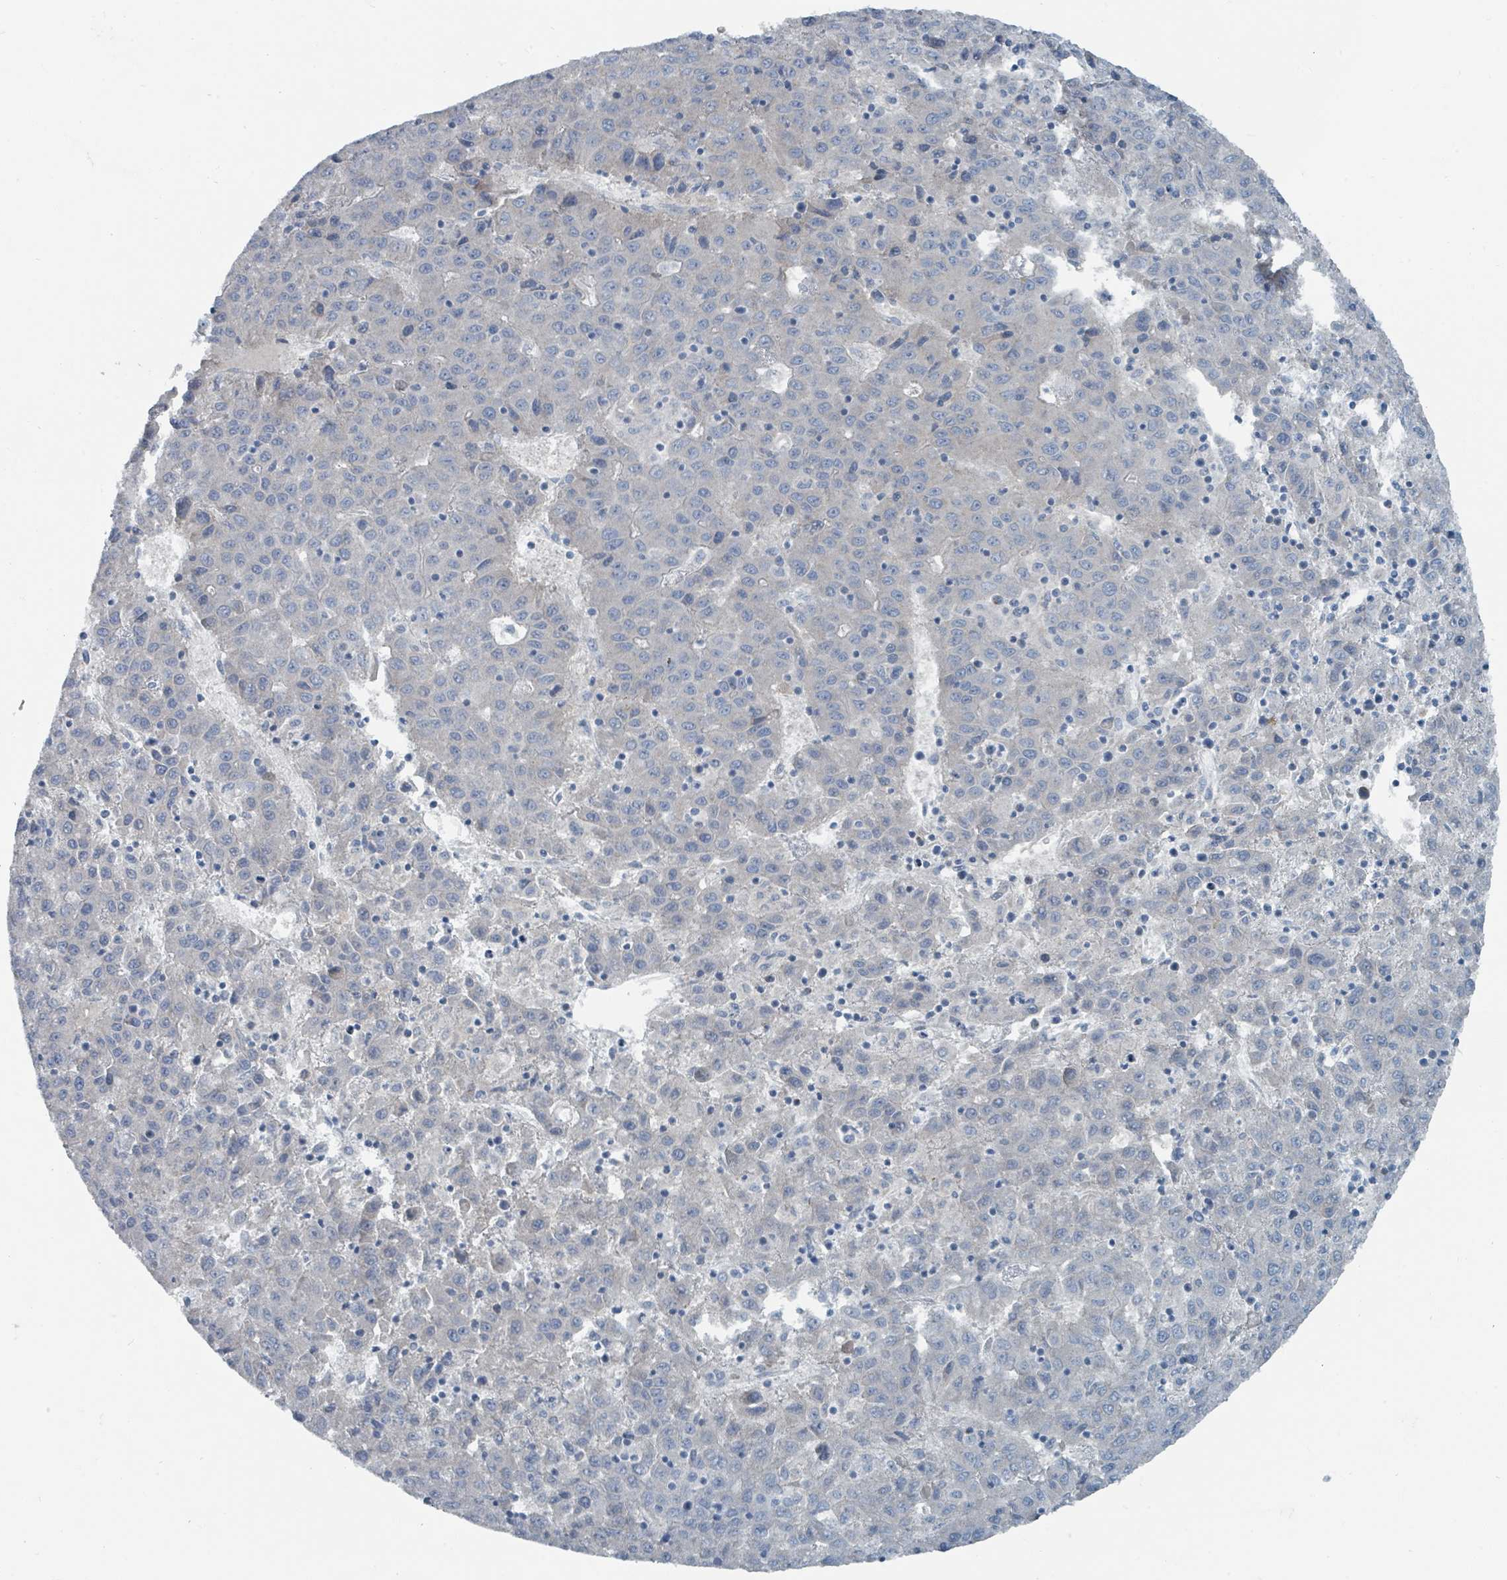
{"staining": {"intensity": "negative", "quantity": "none", "location": "none"}, "tissue": "liver cancer", "cell_type": "Tumor cells", "image_type": "cancer", "snomed": [{"axis": "morphology", "description": "Carcinoma, Hepatocellular, NOS"}, {"axis": "topography", "description": "Liver"}], "caption": "A high-resolution micrograph shows immunohistochemistry (IHC) staining of liver hepatocellular carcinoma, which shows no significant staining in tumor cells.", "gene": "RASA4", "patient": {"sex": "female", "age": 53}}